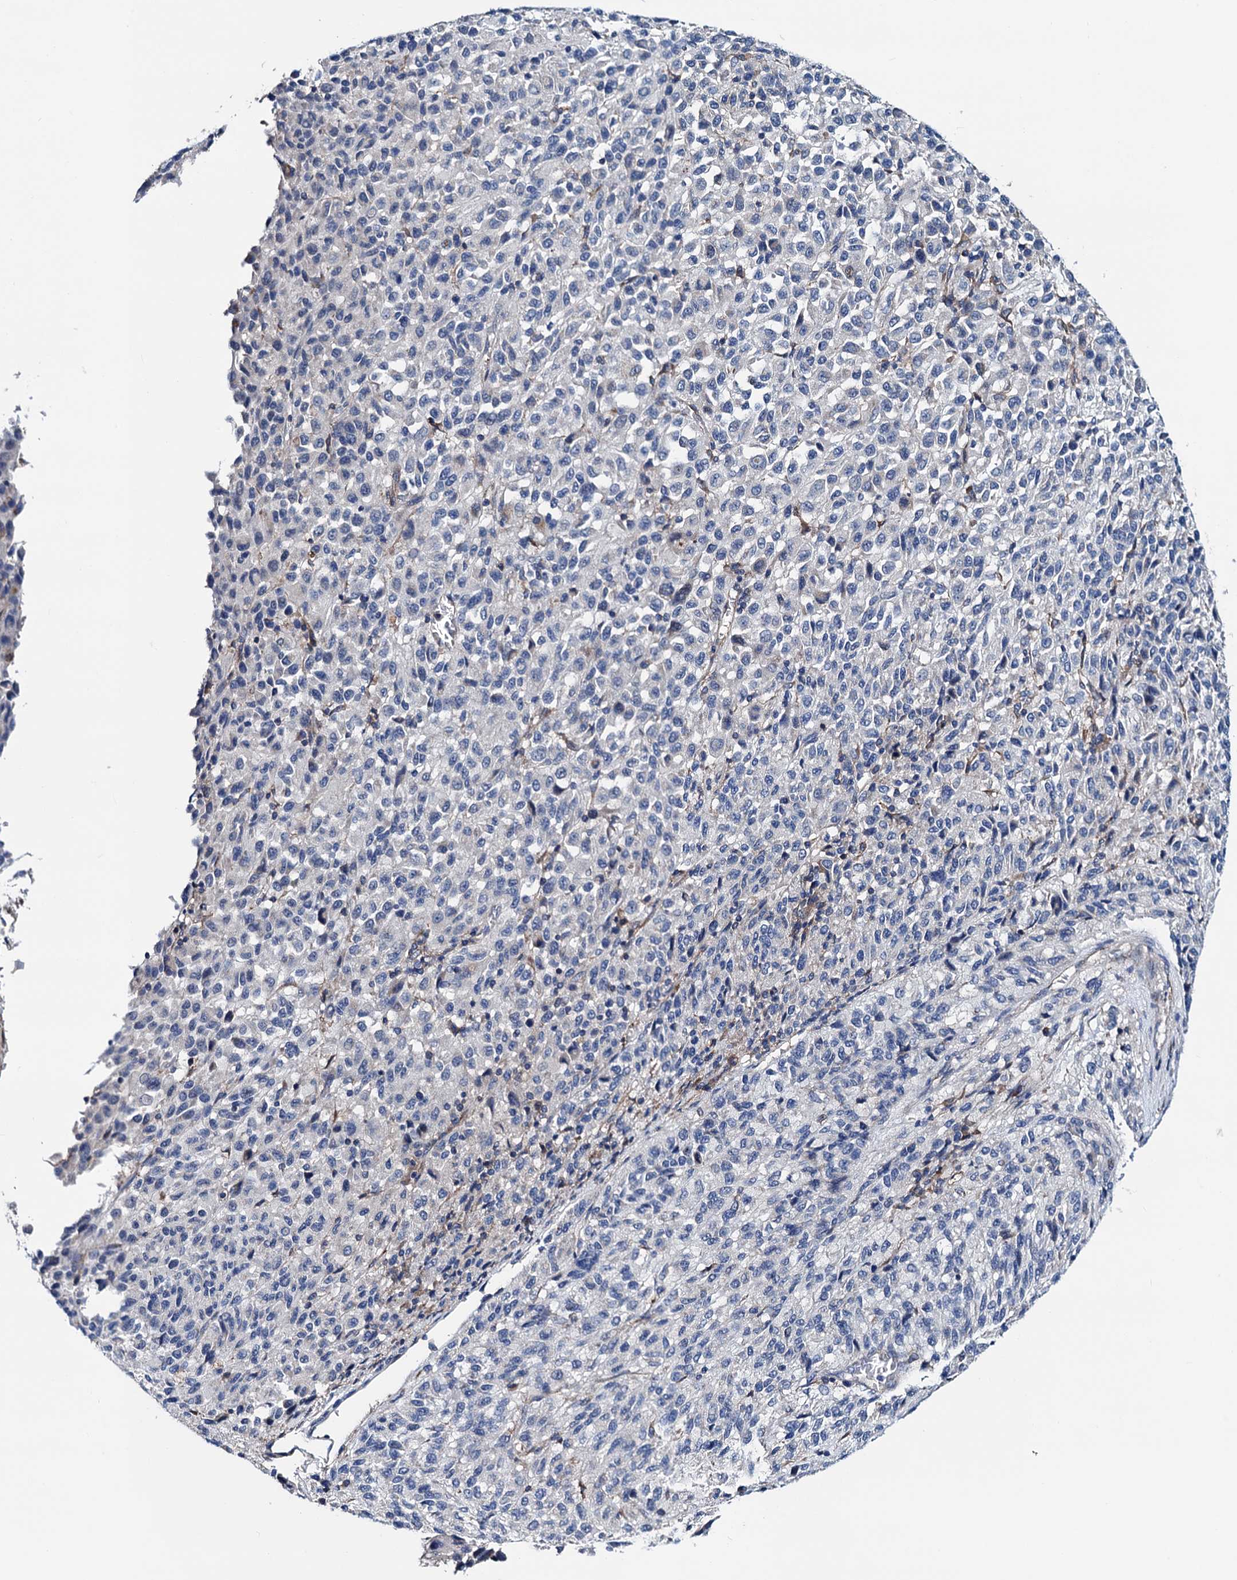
{"staining": {"intensity": "negative", "quantity": "none", "location": "none"}, "tissue": "melanoma", "cell_type": "Tumor cells", "image_type": "cancer", "snomed": [{"axis": "morphology", "description": "Malignant melanoma, Metastatic site"}, {"axis": "topography", "description": "Lung"}], "caption": "A high-resolution histopathology image shows IHC staining of melanoma, which demonstrates no significant expression in tumor cells. Nuclei are stained in blue.", "gene": "GCOM1", "patient": {"sex": "male", "age": 64}}